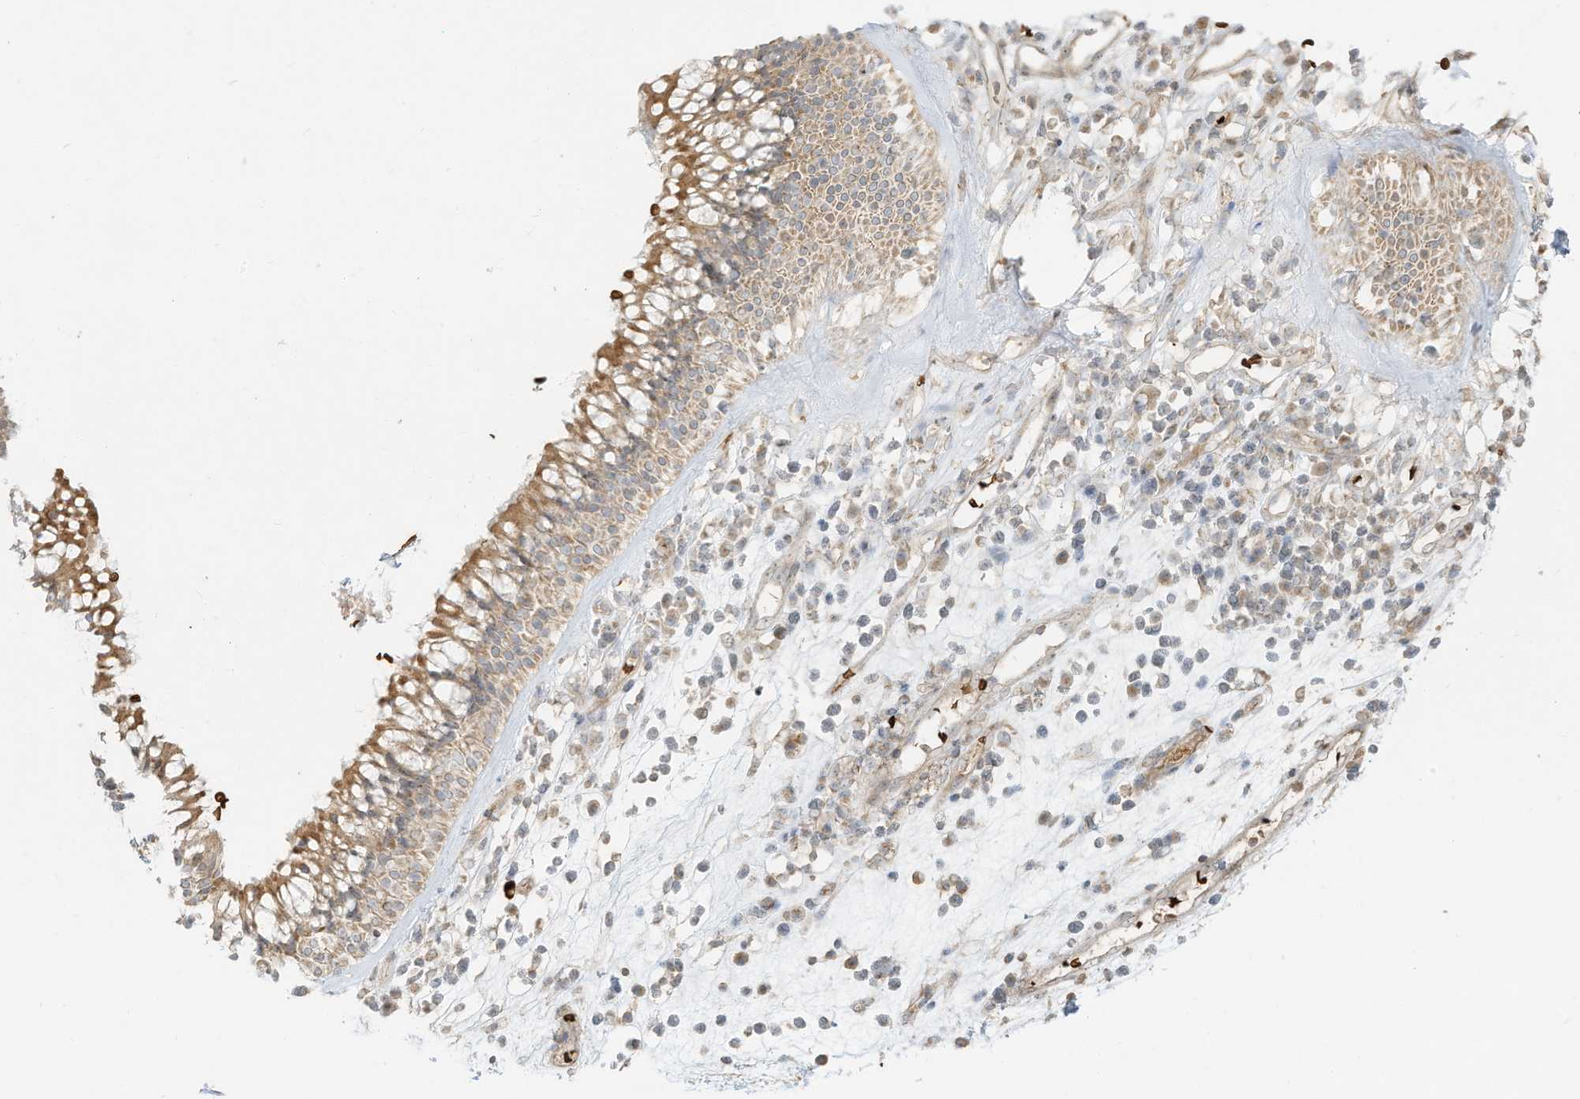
{"staining": {"intensity": "moderate", "quantity": ">75%", "location": "cytoplasmic/membranous"}, "tissue": "nasopharynx", "cell_type": "Respiratory epithelial cells", "image_type": "normal", "snomed": [{"axis": "morphology", "description": "Normal tissue, NOS"}, {"axis": "morphology", "description": "Inflammation, NOS"}, {"axis": "morphology", "description": "Malignant melanoma, Metastatic site"}, {"axis": "topography", "description": "Nasopharynx"}], "caption": "Respiratory epithelial cells display medium levels of moderate cytoplasmic/membranous staining in about >75% of cells in benign human nasopharynx.", "gene": "OFD1", "patient": {"sex": "male", "age": 70}}